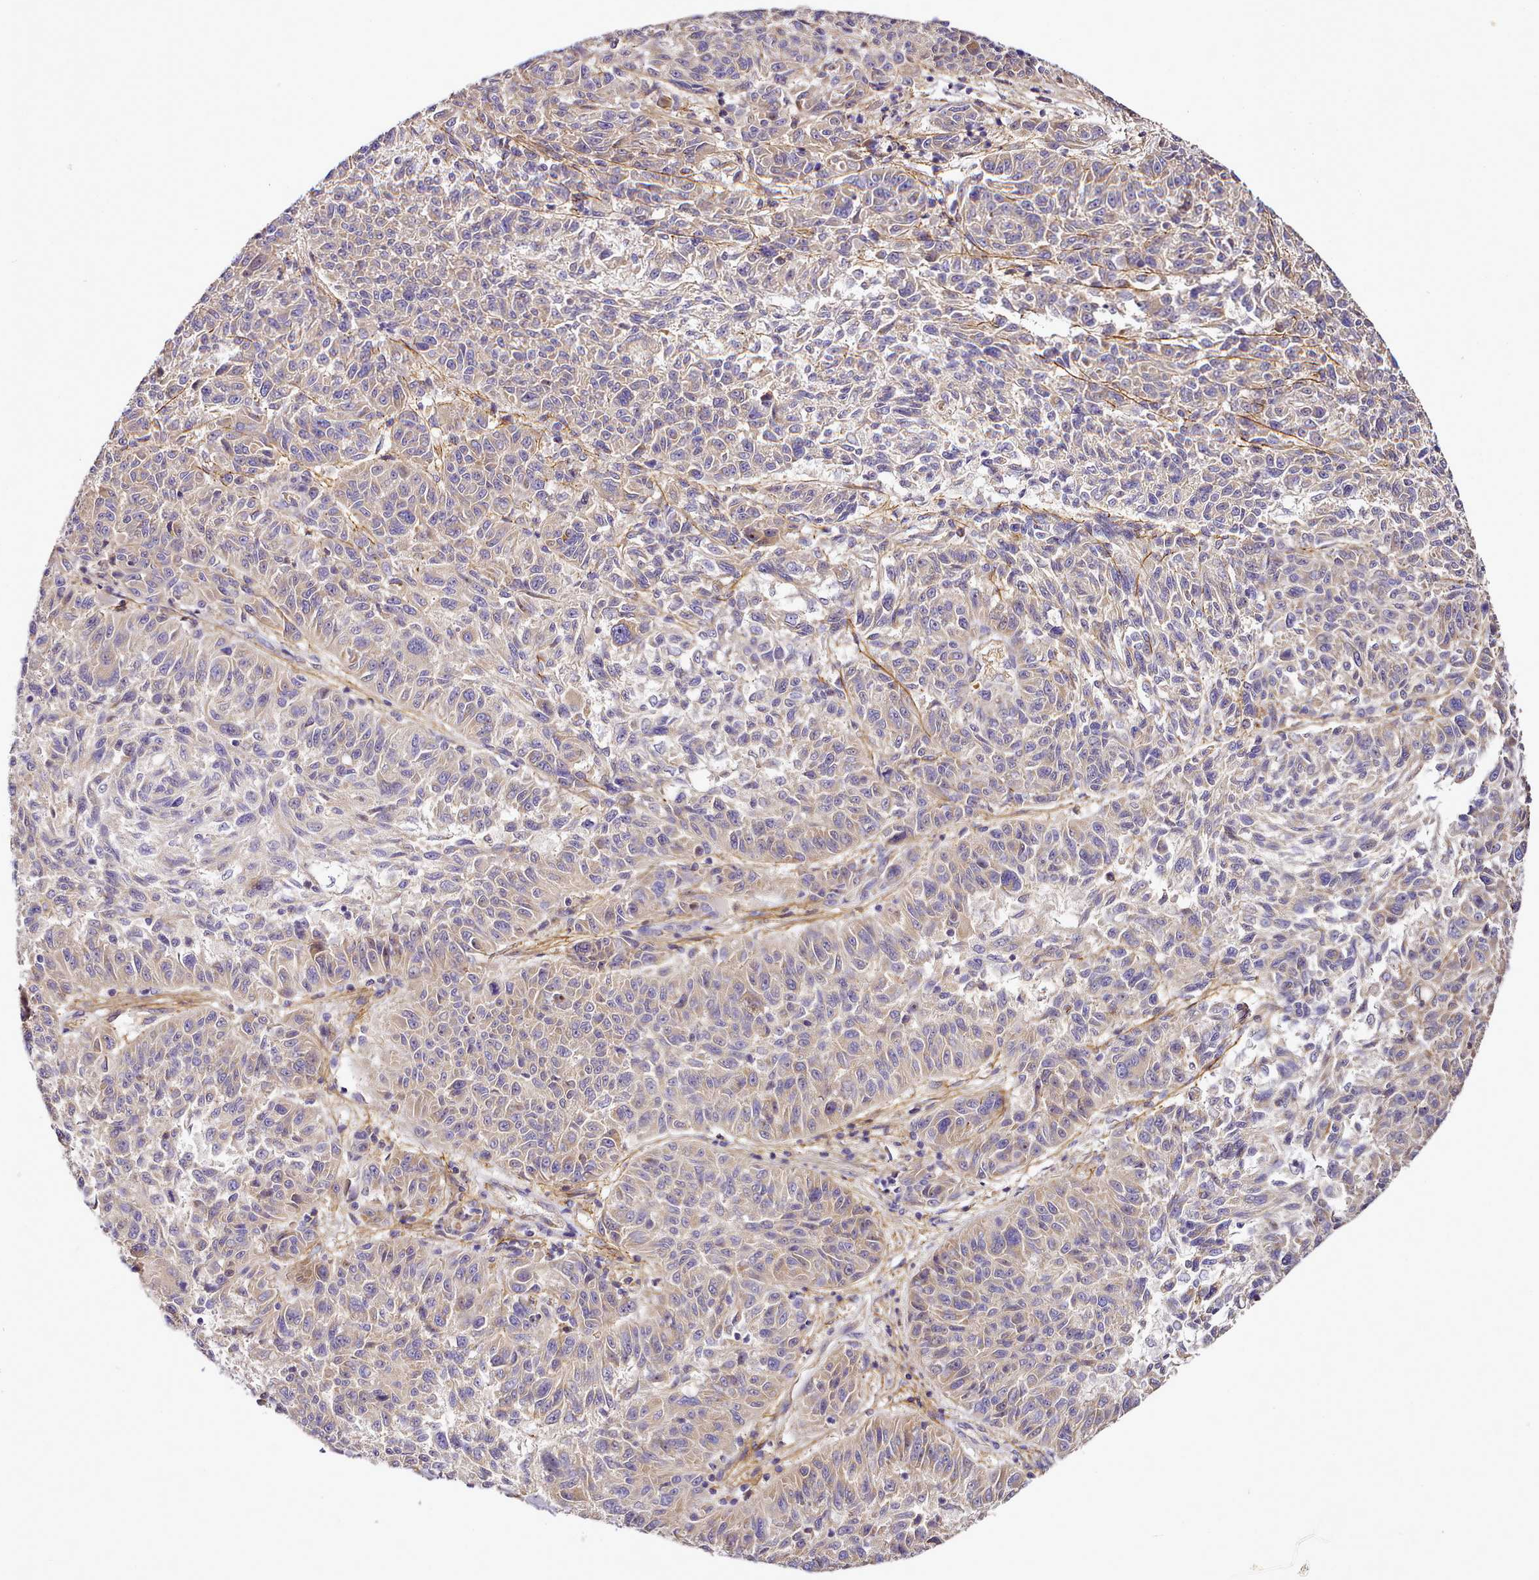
{"staining": {"intensity": "negative", "quantity": "none", "location": "none"}, "tissue": "melanoma", "cell_type": "Tumor cells", "image_type": "cancer", "snomed": [{"axis": "morphology", "description": "Malignant melanoma, NOS"}, {"axis": "topography", "description": "Skin"}], "caption": "IHC photomicrograph of neoplastic tissue: malignant melanoma stained with DAB (3,3'-diaminobenzidine) shows no significant protein expression in tumor cells.", "gene": "NBPF1", "patient": {"sex": "male", "age": 53}}